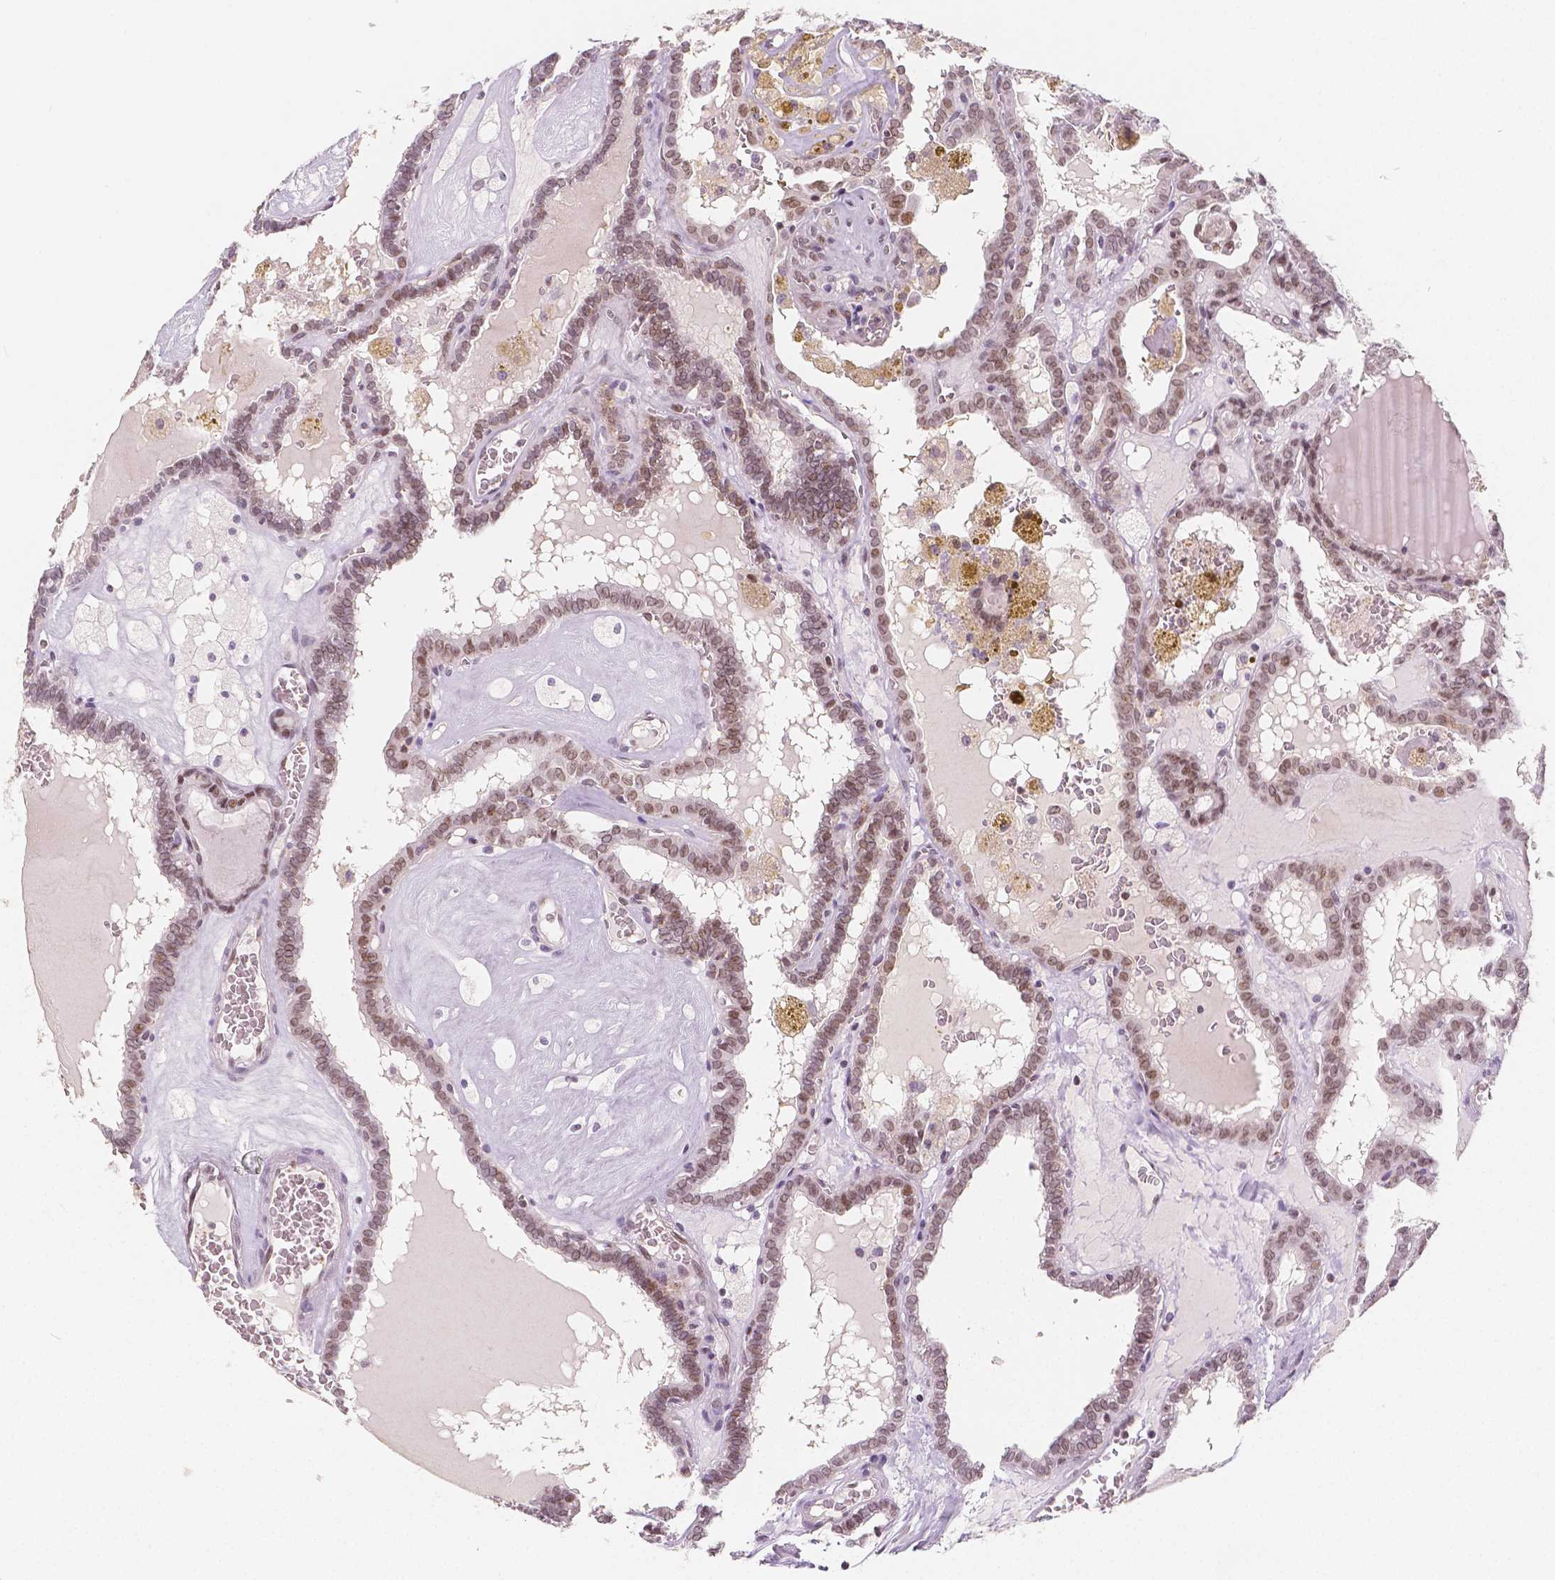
{"staining": {"intensity": "weak", "quantity": ">75%", "location": "cytoplasmic/membranous,nuclear"}, "tissue": "thyroid cancer", "cell_type": "Tumor cells", "image_type": "cancer", "snomed": [{"axis": "morphology", "description": "Papillary adenocarcinoma, NOS"}, {"axis": "topography", "description": "Thyroid gland"}], "caption": "Papillary adenocarcinoma (thyroid) stained for a protein (brown) displays weak cytoplasmic/membranous and nuclear positive positivity in about >75% of tumor cells.", "gene": "KDM5B", "patient": {"sex": "female", "age": 39}}